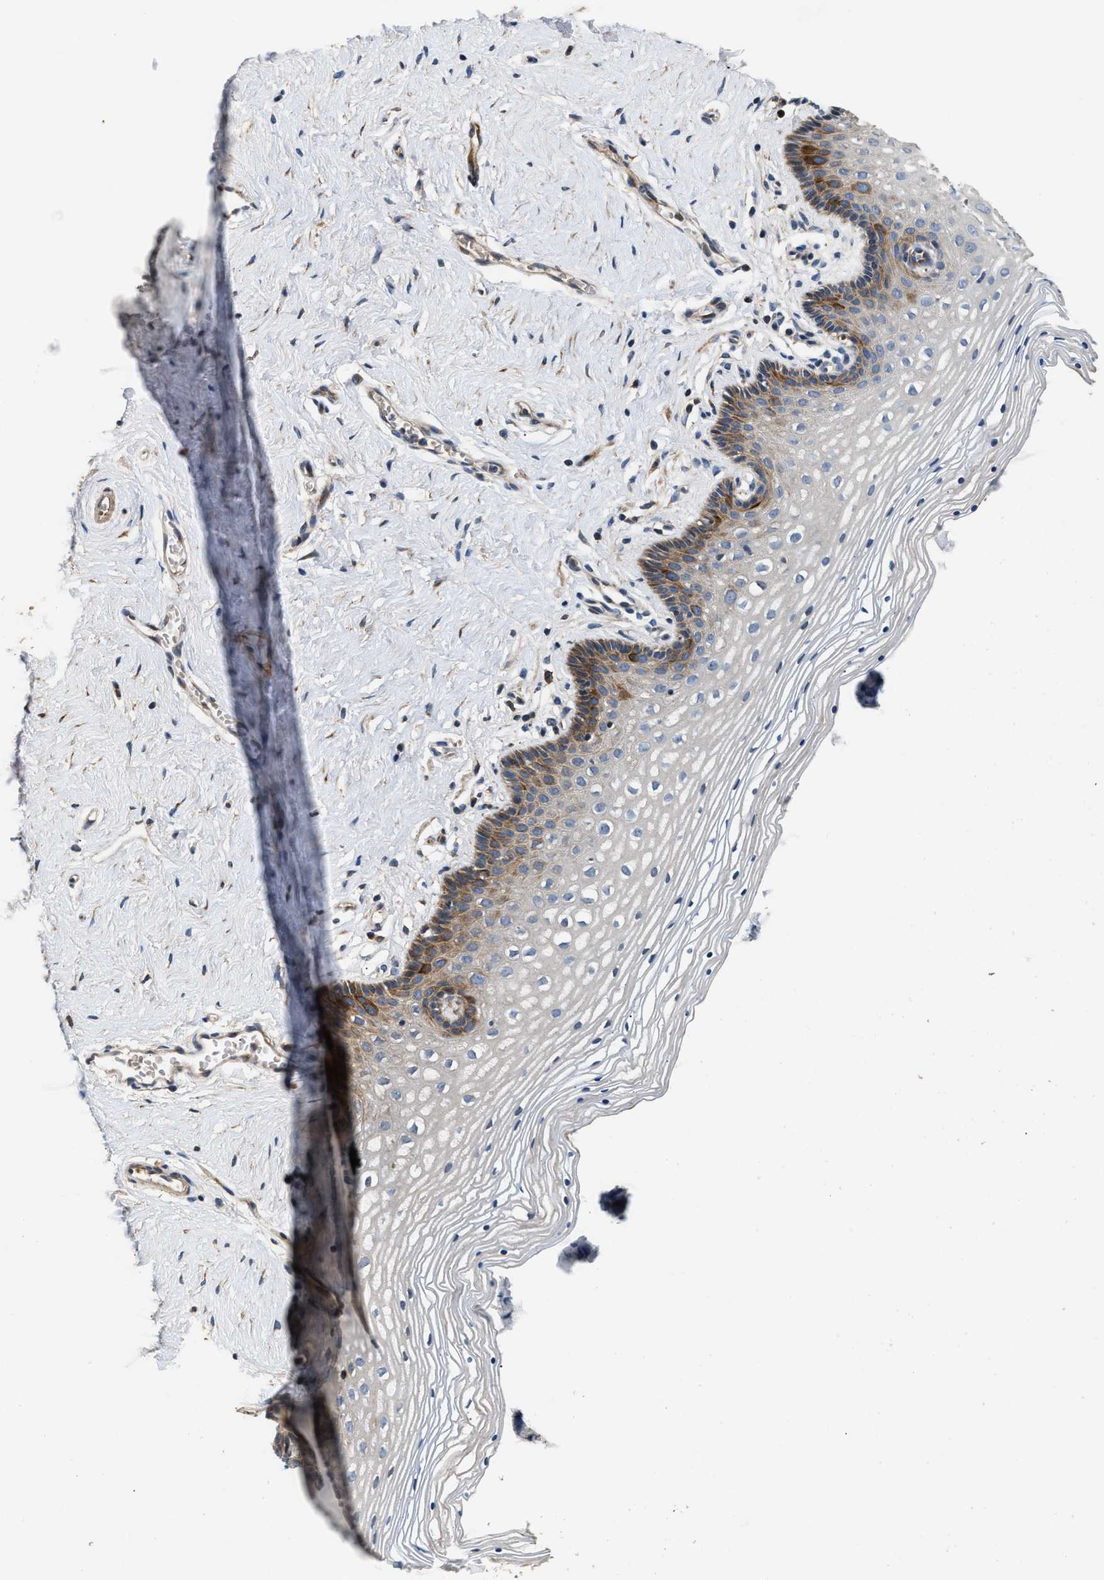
{"staining": {"intensity": "strong", "quantity": "<25%", "location": "cytoplasmic/membranous"}, "tissue": "vagina", "cell_type": "Squamous epithelial cells", "image_type": "normal", "snomed": [{"axis": "morphology", "description": "Normal tissue, NOS"}, {"axis": "topography", "description": "Vagina"}], "caption": "A brown stain highlights strong cytoplasmic/membranous staining of a protein in squamous epithelial cells of benign vagina. The staining was performed using DAB to visualize the protein expression in brown, while the nuclei were stained in blue with hematoxylin (Magnification: 20x).", "gene": "IL17RC", "patient": {"sex": "female", "age": 32}}